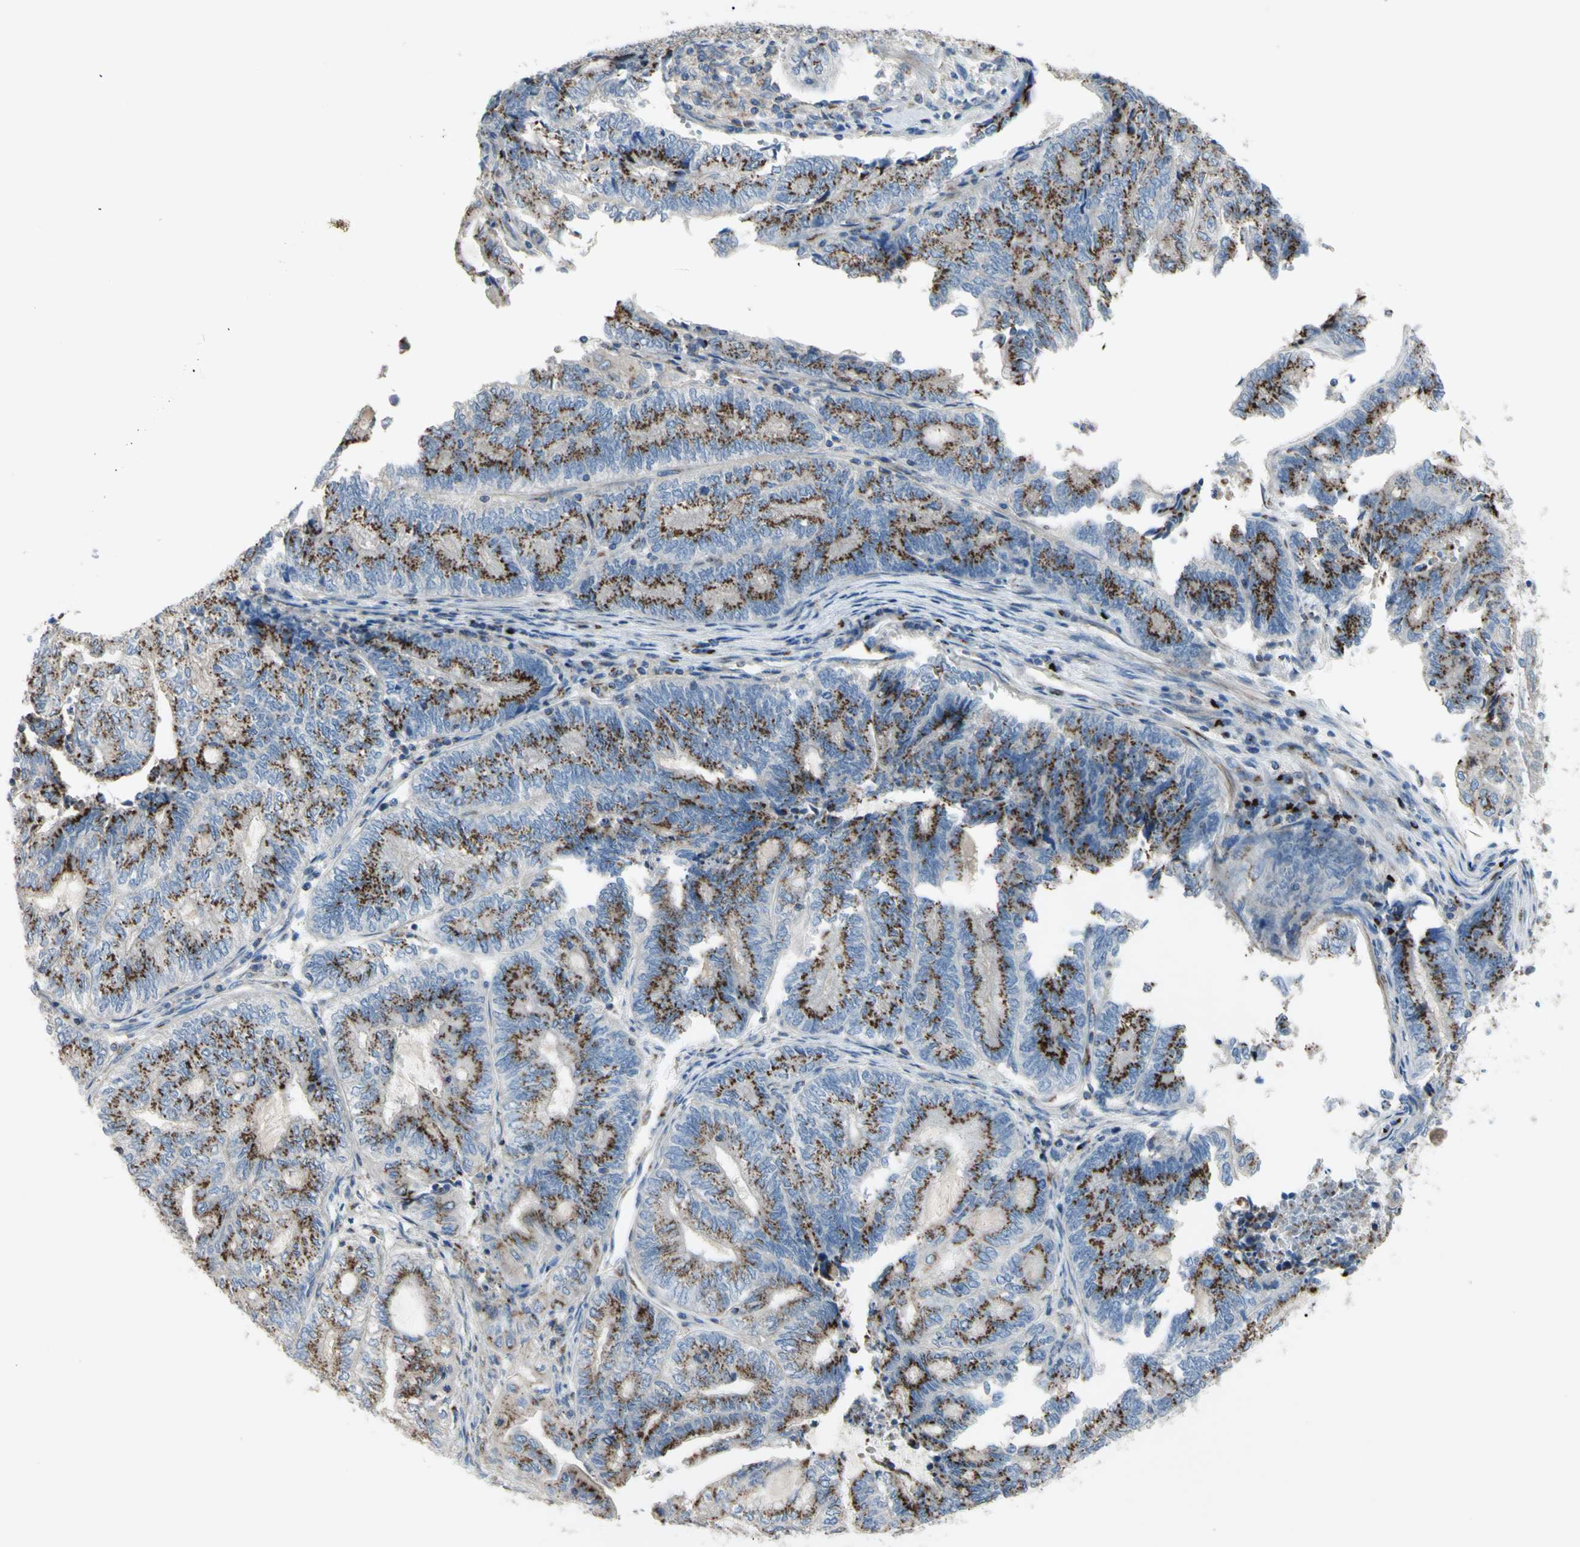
{"staining": {"intensity": "moderate", "quantity": ">75%", "location": "cytoplasmic/membranous"}, "tissue": "endometrial cancer", "cell_type": "Tumor cells", "image_type": "cancer", "snomed": [{"axis": "morphology", "description": "Adenocarcinoma, NOS"}, {"axis": "topography", "description": "Uterus"}, {"axis": "topography", "description": "Endometrium"}], "caption": "The photomicrograph demonstrates a brown stain indicating the presence of a protein in the cytoplasmic/membranous of tumor cells in adenocarcinoma (endometrial).", "gene": "B4GALT3", "patient": {"sex": "female", "age": 70}}